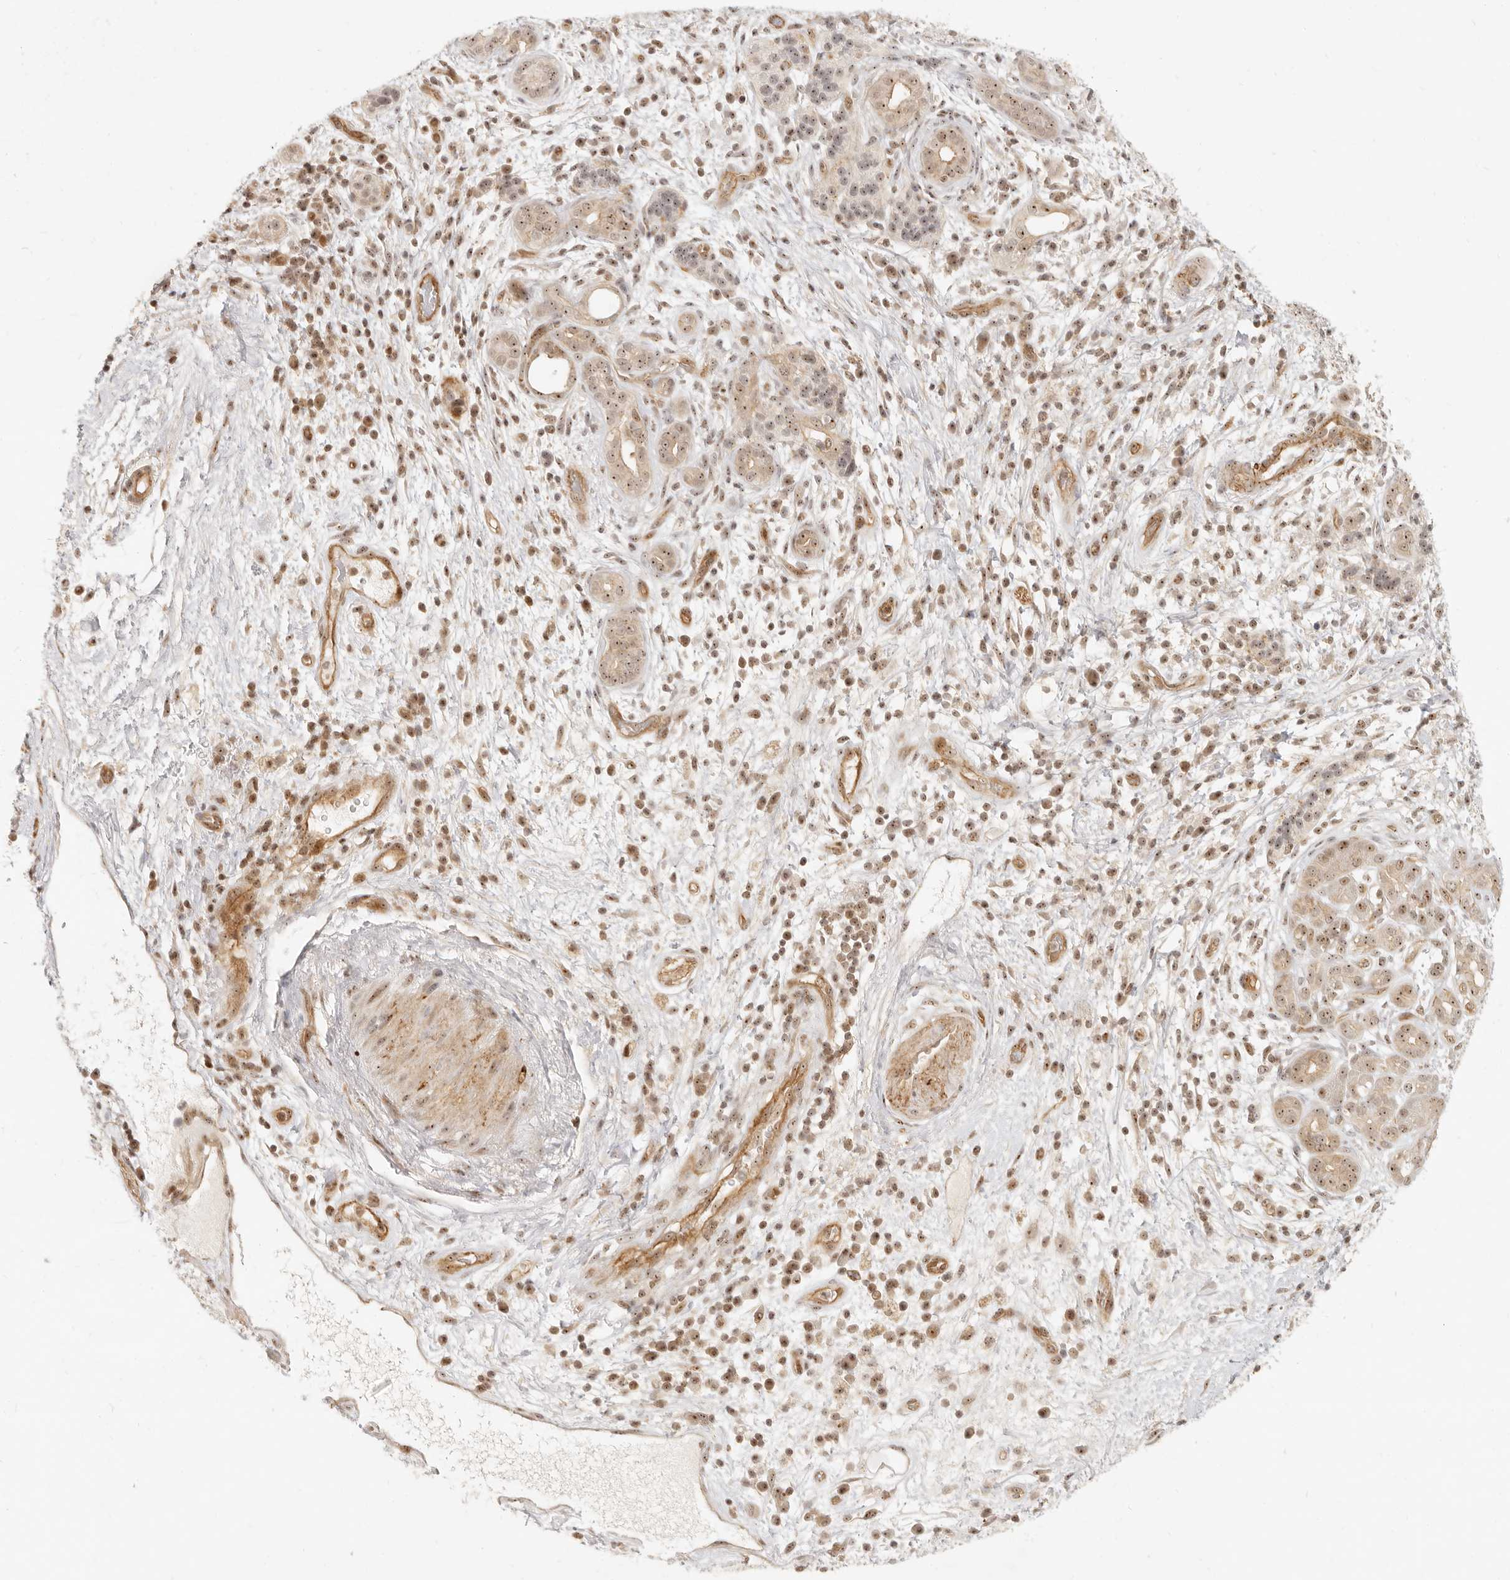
{"staining": {"intensity": "moderate", "quantity": ">75%", "location": "nuclear"}, "tissue": "pancreatic cancer", "cell_type": "Tumor cells", "image_type": "cancer", "snomed": [{"axis": "morphology", "description": "Adenocarcinoma, NOS"}, {"axis": "topography", "description": "Pancreas"}], "caption": "Tumor cells show medium levels of moderate nuclear staining in about >75% of cells in pancreatic adenocarcinoma.", "gene": "BAP1", "patient": {"sex": "male", "age": 78}}